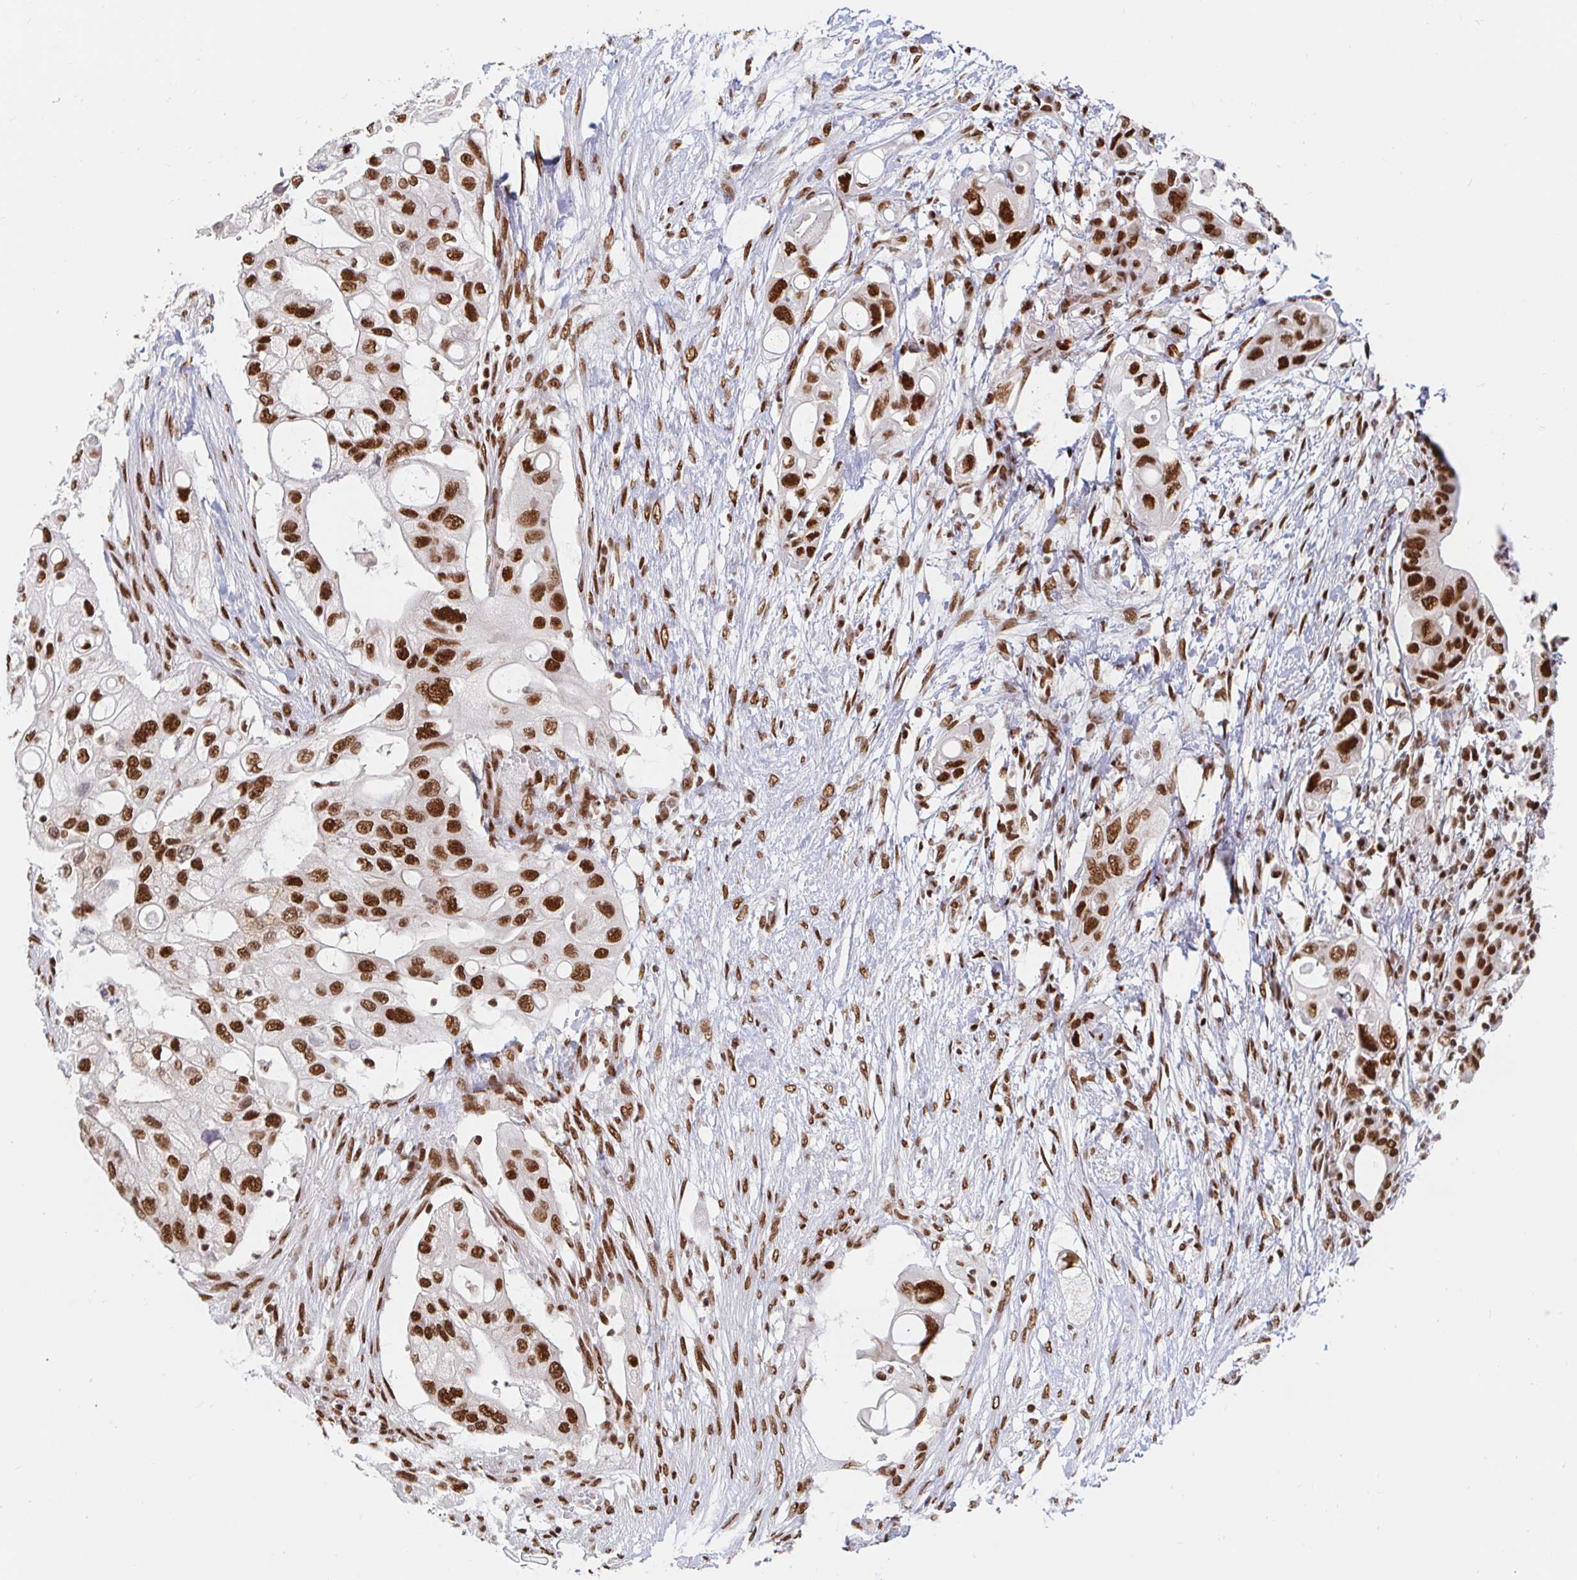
{"staining": {"intensity": "strong", "quantity": ">75%", "location": "nuclear"}, "tissue": "pancreatic cancer", "cell_type": "Tumor cells", "image_type": "cancer", "snomed": [{"axis": "morphology", "description": "Adenocarcinoma, NOS"}, {"axis": "topography", "description": "Pancreas"}], "caption": "Protein analysis of pancreatic cancer tissue reveals strong nuclear expression in approximately >75% of tumor cells.", "gene": "RBMX", "patient": {"sex": "female", "age": 72}}